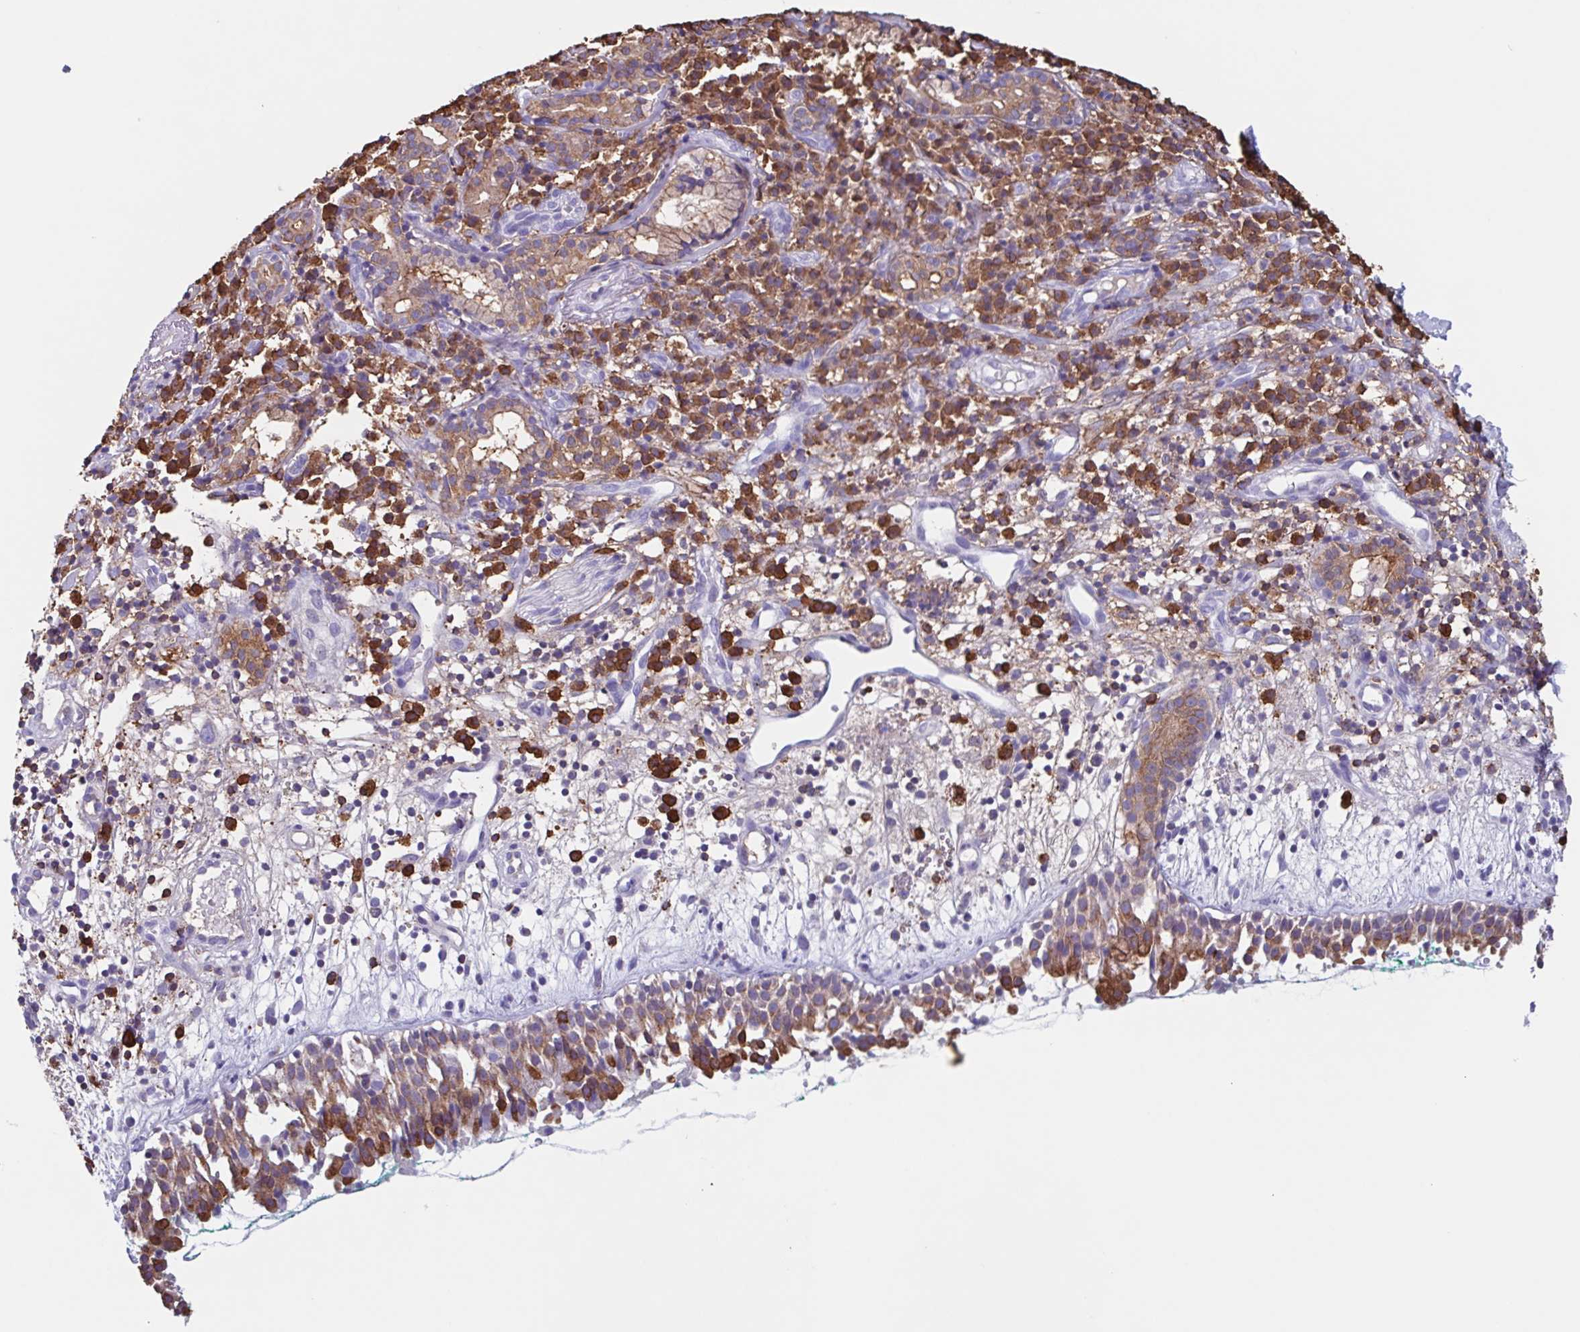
{"staining": {"intensity": "strong", "quantity": "25%-75%", "location": "cytoplasmic/membranous"}, "tissue": "nasopharynx", "cell_type": "Respiratory epithelial cells", "image_type": "normal", "snomed": [{"axis": "morphology", "description": "Normal tissue, NOS"}, {"axis": "morphology", "description": "Basal cell carcinoma"}, {"axis": "topography", "description": "Cartilage tissue"}, {"axis": "topography", "description": "Nasopharynx"}, {"axis": "topography", "description": "Oral tissue"}], "caption": "Immunohistochemical staining of normal human nasopharynx displays high levels of strong cytoplasmic/membranous expression in about 25%-75% of respiratory epithelial cells. Using DAB (3,3'-diaminobenzidine) (brown) and hematoxylin (blue) stains, captured at high magnification using brightfield microscopy.", "gene": "TPD52", "patient": {"sex": "female", "age": 77}}